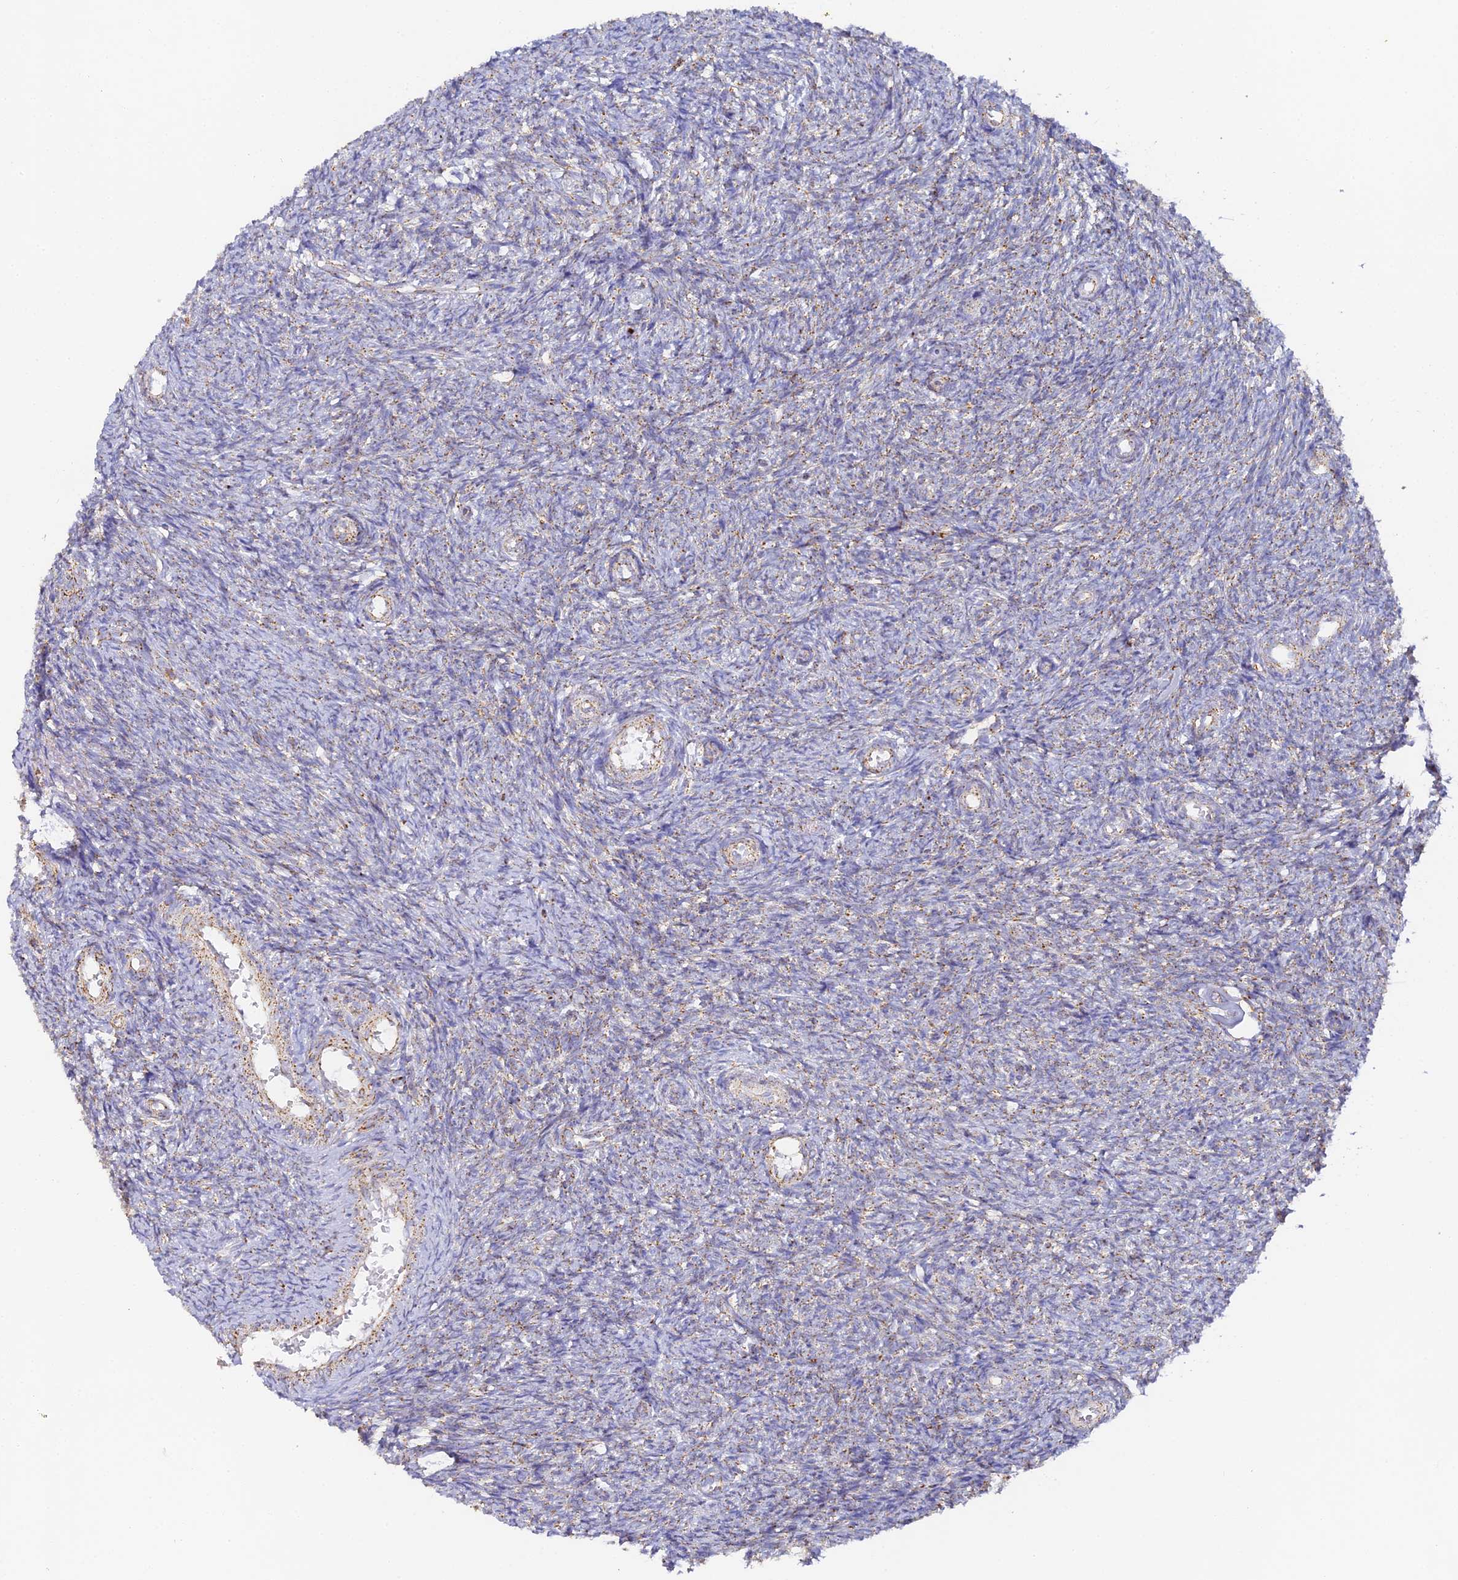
{"staining": {"intensity": "negative", "quantity": "none", "location": "none"}, "tissue": "ovary", "cell_type": "Ovarian stroma cells", "image_type": "normal", "snomed": [{"axis": "morphology", "description": "Normal tissue, NOS"}, {"axis": "topography", "description": "Ovary"}], "caption": "Ovary stained for a protein using immunohistochemistry shows no staining ovarian stroma cells.", "gene": "DONSON", "patient": {"sex": "female", "age": 44}}